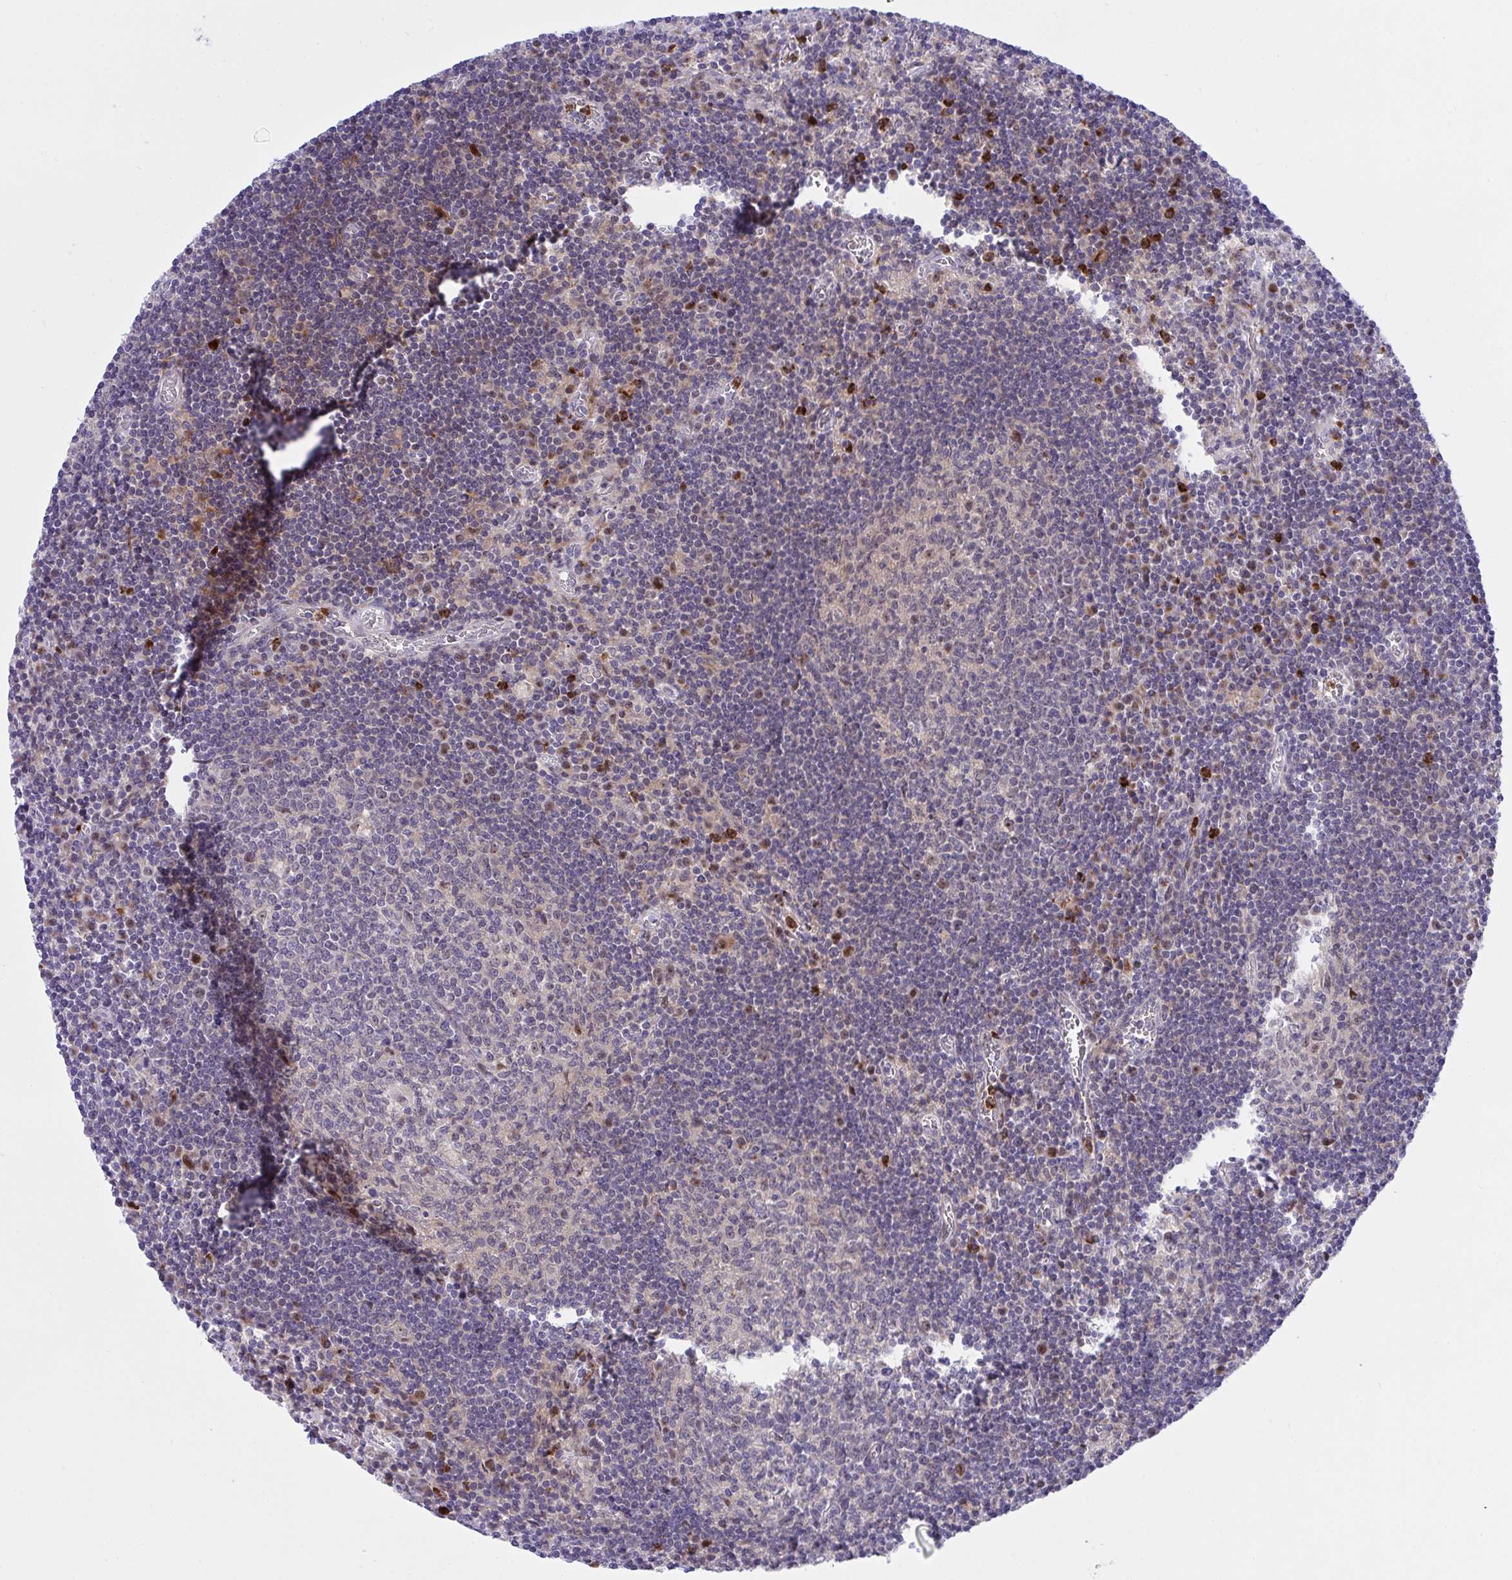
{"staining": {"intensity": "negative", "quantity": "none", "location": "none"}, "tissue": "lymph node", "cell_type": "Germinal center cells", "image_type": "normal", "snomed": [{"axis": "morphology", "description": "Normal tissue, NOS"}, {"axis": "topography", "description": "Lymph node"}], "caption": "A high-resolution image shows immunohistochemistry (IHC) staining of benign lymph node, which displays no significant staining in germinal center cells. The staining is performed using DAB (3,3'-diaminobenzidine) brown chromogen with nuclei counter-stained in using hematoxylin.", "gene": "ZNF554", "patient": {"sex": "male", "age": 67}}